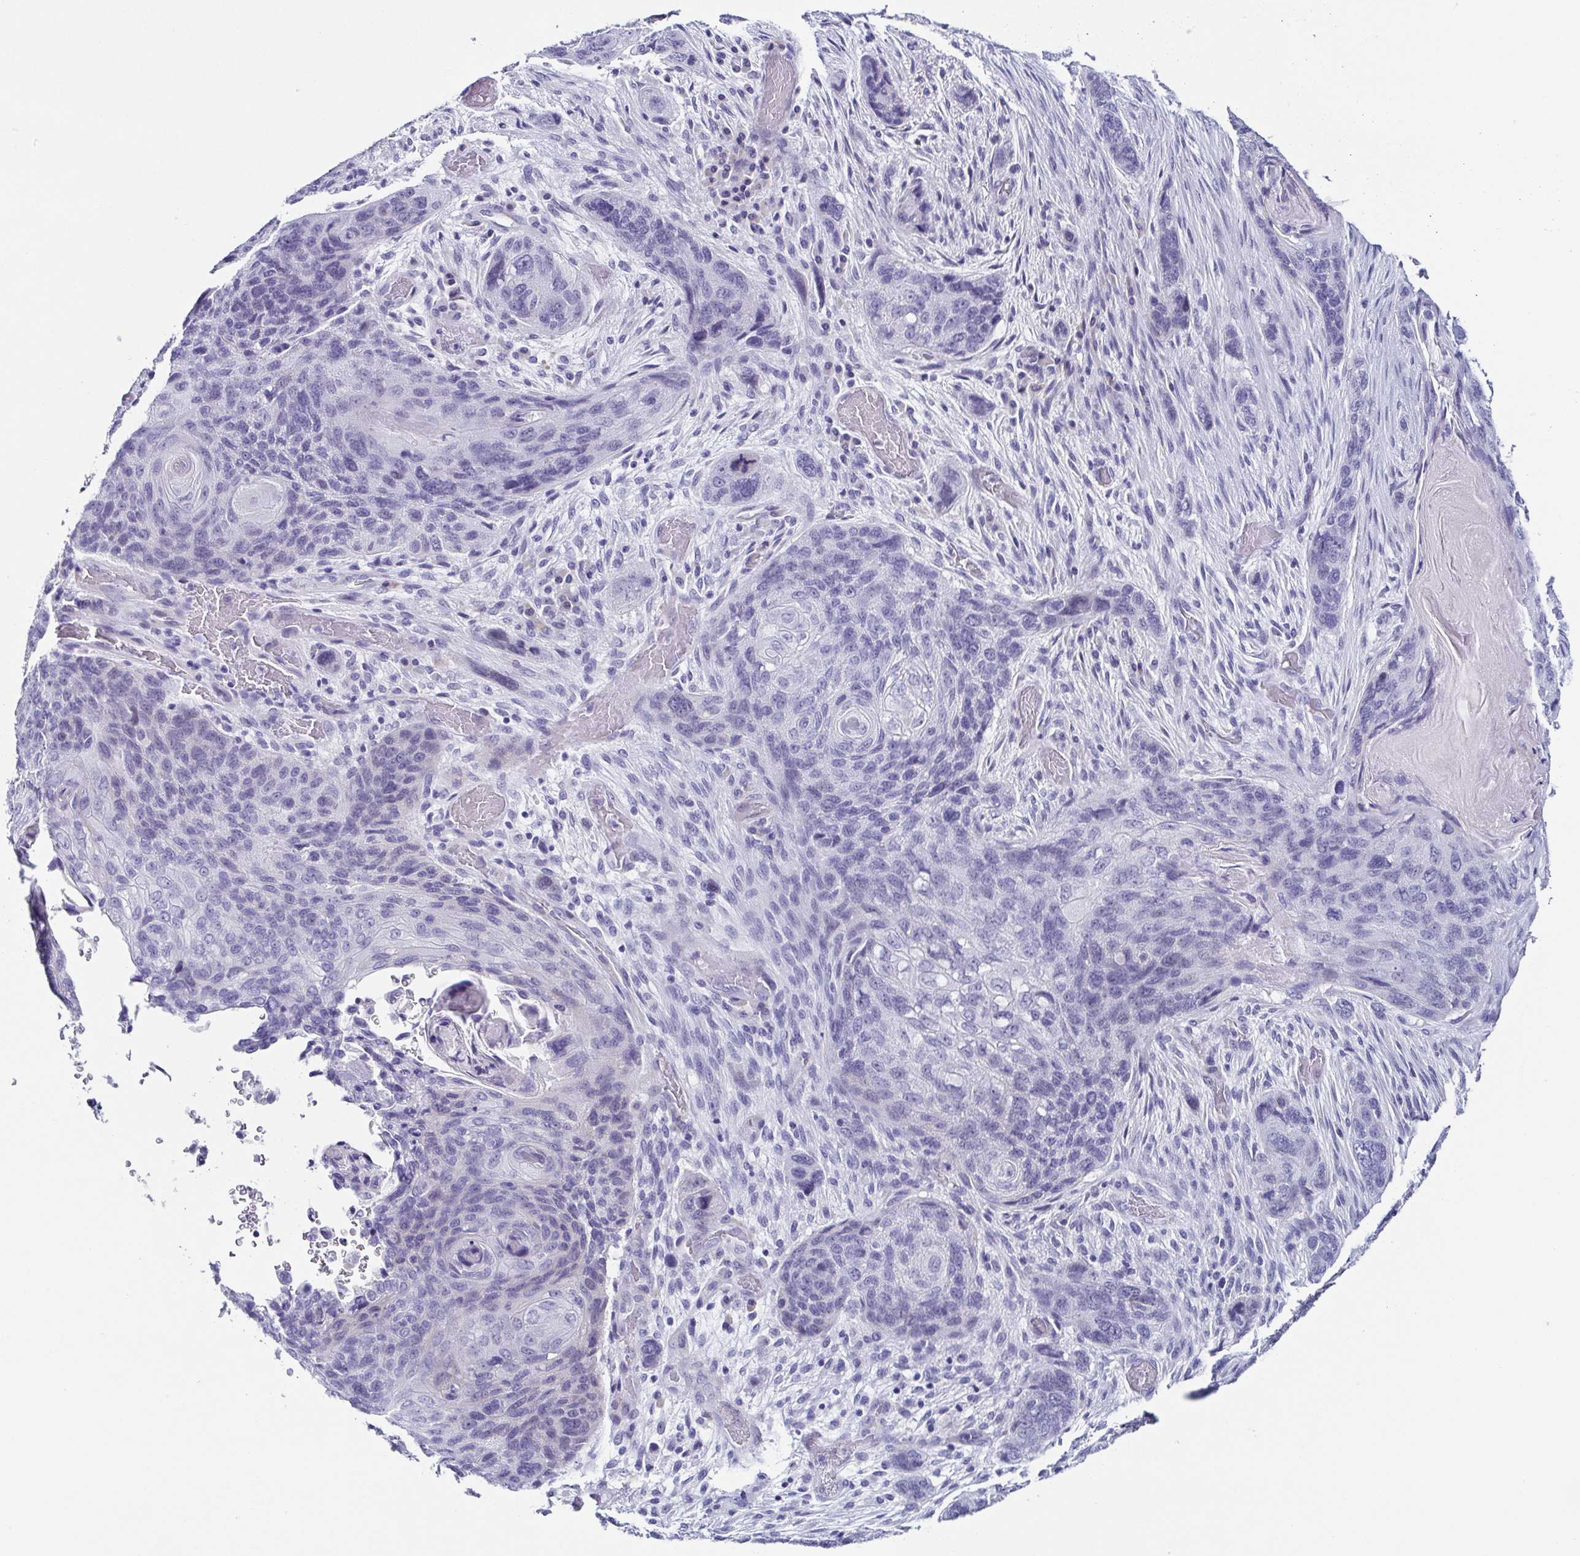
{"staining": {"intensity": "negative", "quantity": "none", "location": "none"}, "tissue": "lung cancer", "cell_type": "Tumor cells", "image_type": "cancer", "snomed": [{"axis": "morphology", "description": "Squamous cell carcinoma, NOS"}, {"axis": "morphology", "description": "Squamous cell carcinoma, metastatic, NOS"}, {"axis": "topography", "description": "Lymph node"}, {"axis": "topography", "description": "Lung"}], "caption": "Lung metastatic squamous cell carcinoma stained for a protein using IHC exhibits no expression tumor cells.", "gene": "TNNT2", "patient": {"sex": "male", "age": 41}}